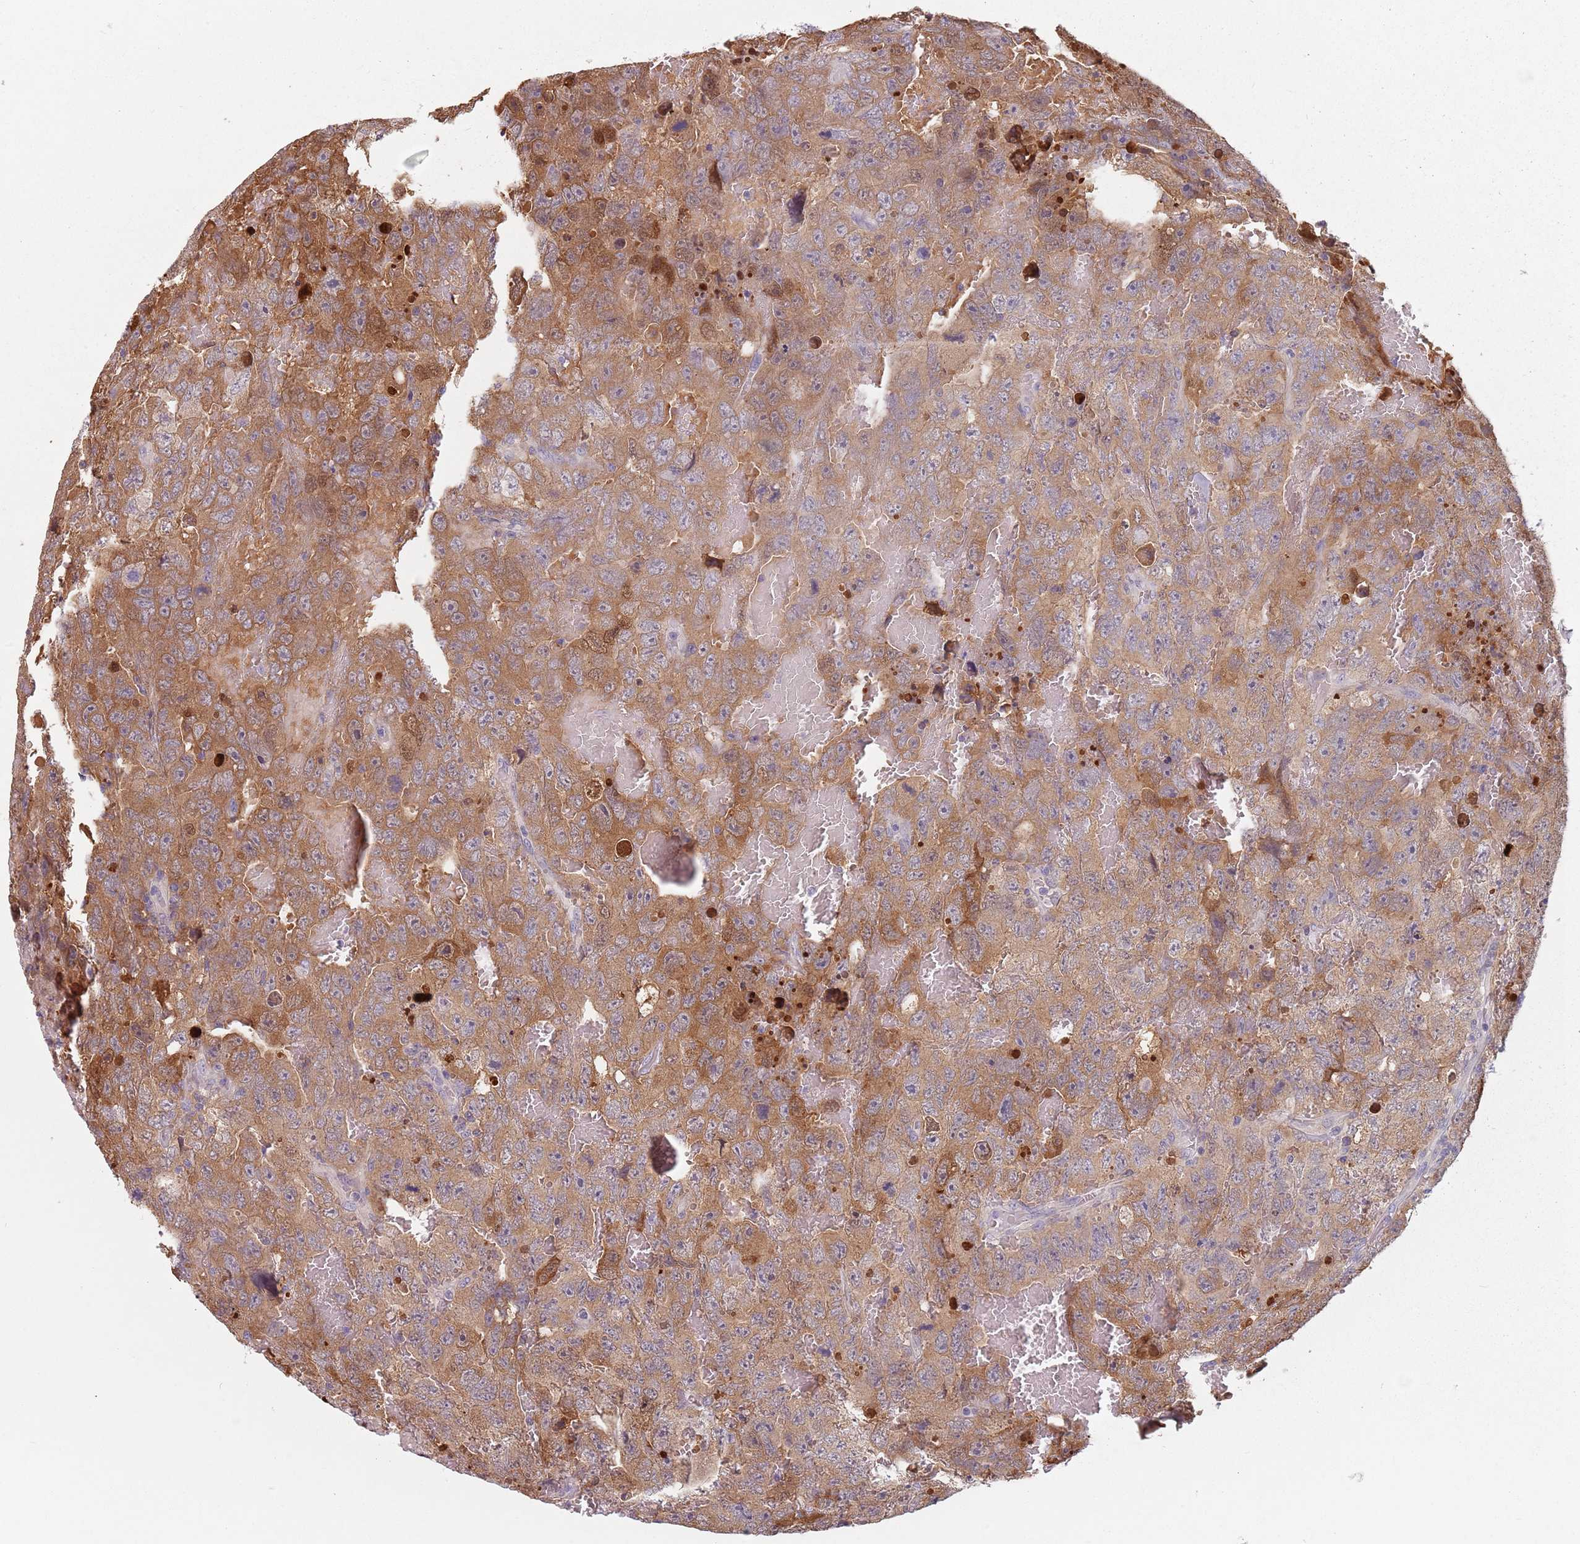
{"staining": {"intensity": "moderate", "quantity": ">75%", "location": "cytoplasmic/membranous"}, "tissue": "testis cancer", "cell_type": "Tumor cells", "image_type": "cancer", "snomed": [{"axis": "morphology", "description": "Carcinoma, Embryonal, NOS"}, {"axis": "topography", "description": "Testis"}], "caption": "Testis cancer (embryonal carcinoma) was stained to show a protein in brown. There is medium levels of moderate cytoplasmic/membranous positivity in approximately >75% of tumor cells. The protein is stained brown, and the nuclei are stained in blue (DAB (3,3'-diaminobenzidine) IHC with brightfield microscopy, high magnification).", "gene": "CEP19", "patient": {"sex": "male", "age": 45}}